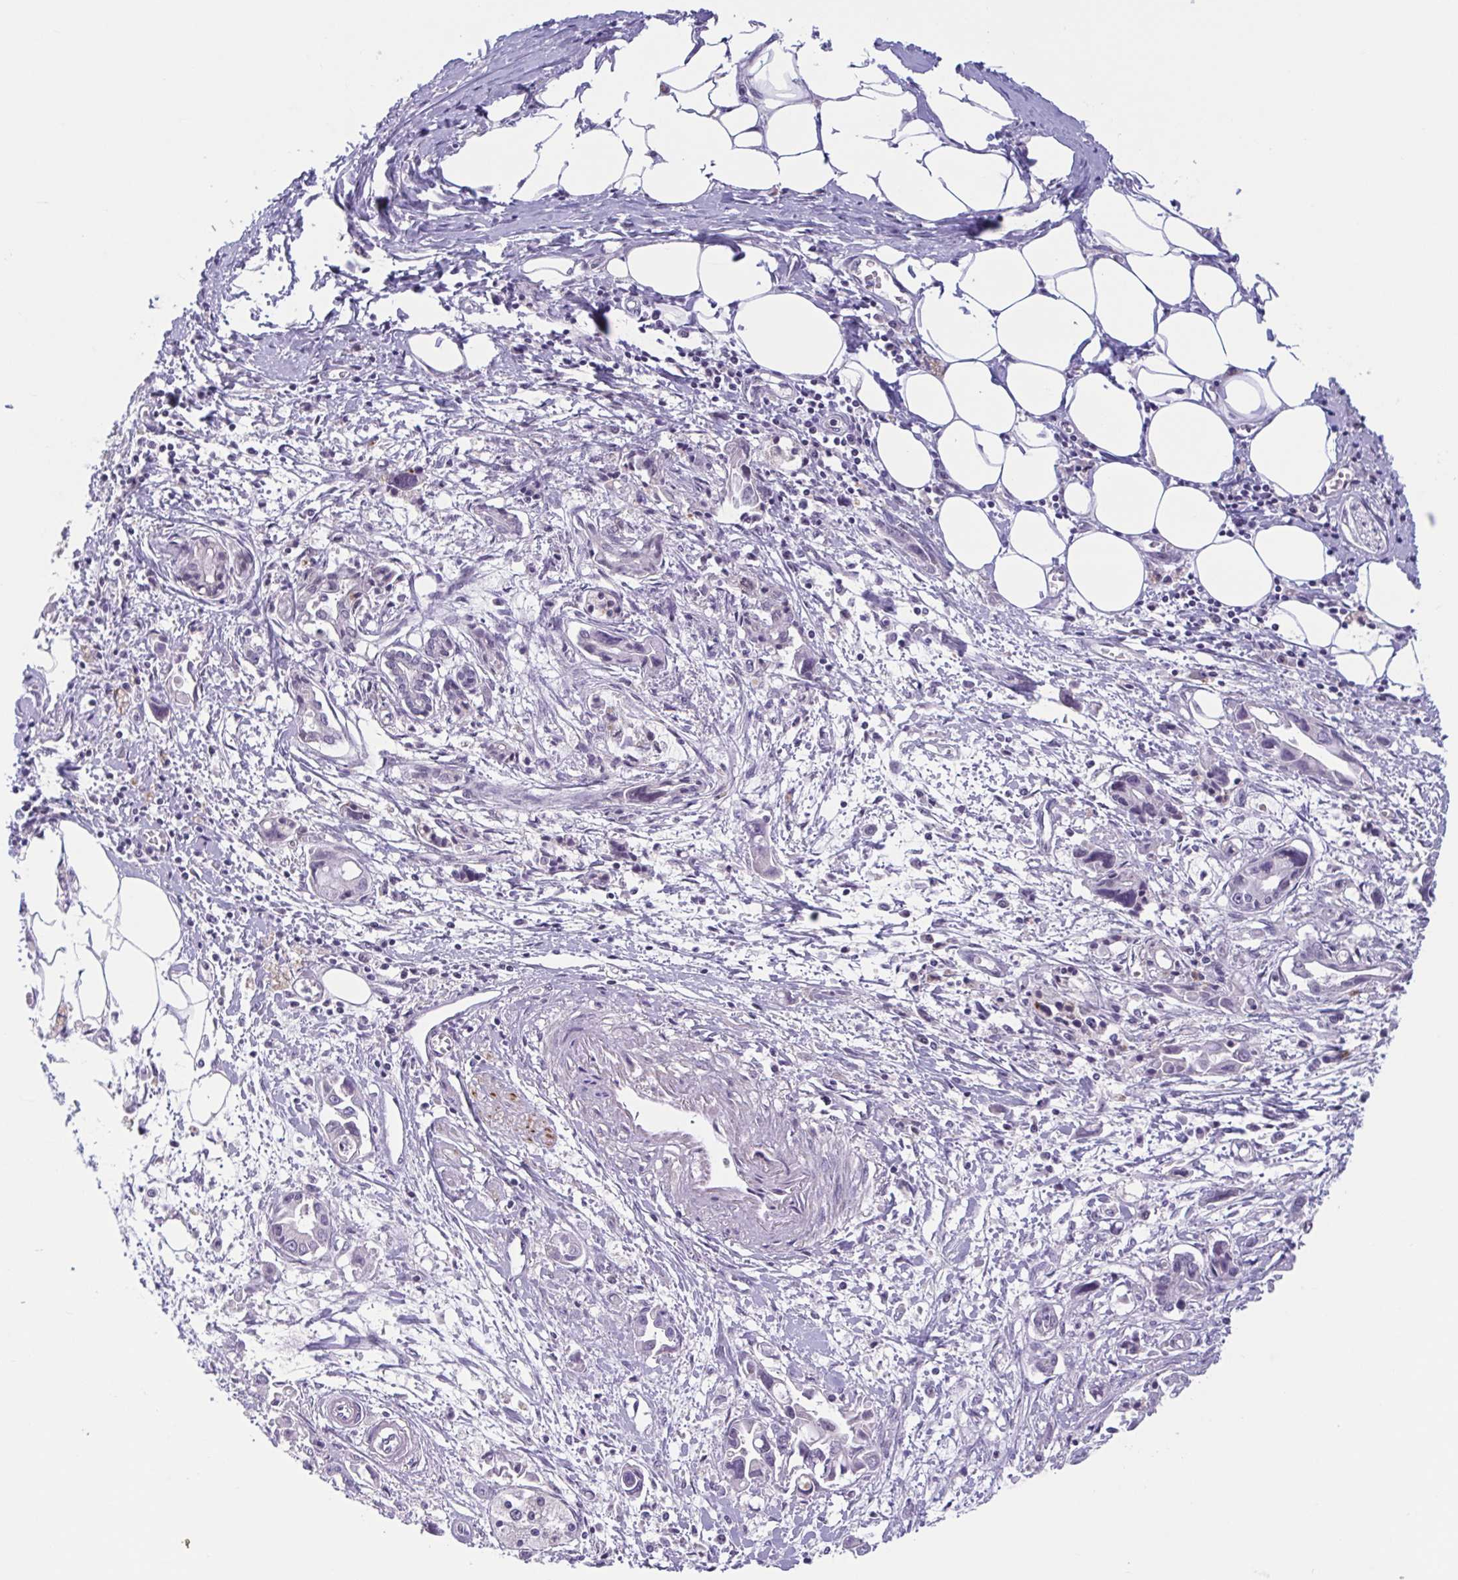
{"staining": {"intensity": "negative", "quantity": "none", "location": "none"}, "tissue": "pancreatic cancer", "cell_type": "Tumor cells", "image_type": "cancer", "snomed": [{"axis": "morphology", "description": "Adenocarcinoma, NOS"}, {"axis": "topography", "description": "Pancreas"}], "caption": "Immunohistochemistry (IHC) photomicrograph of human pancreatic cancer stained for a protein (brown), which exhibits no staining in tumor cells.", "gene": "TTC7B", "patient": {"sex": "male", "age": 84}}